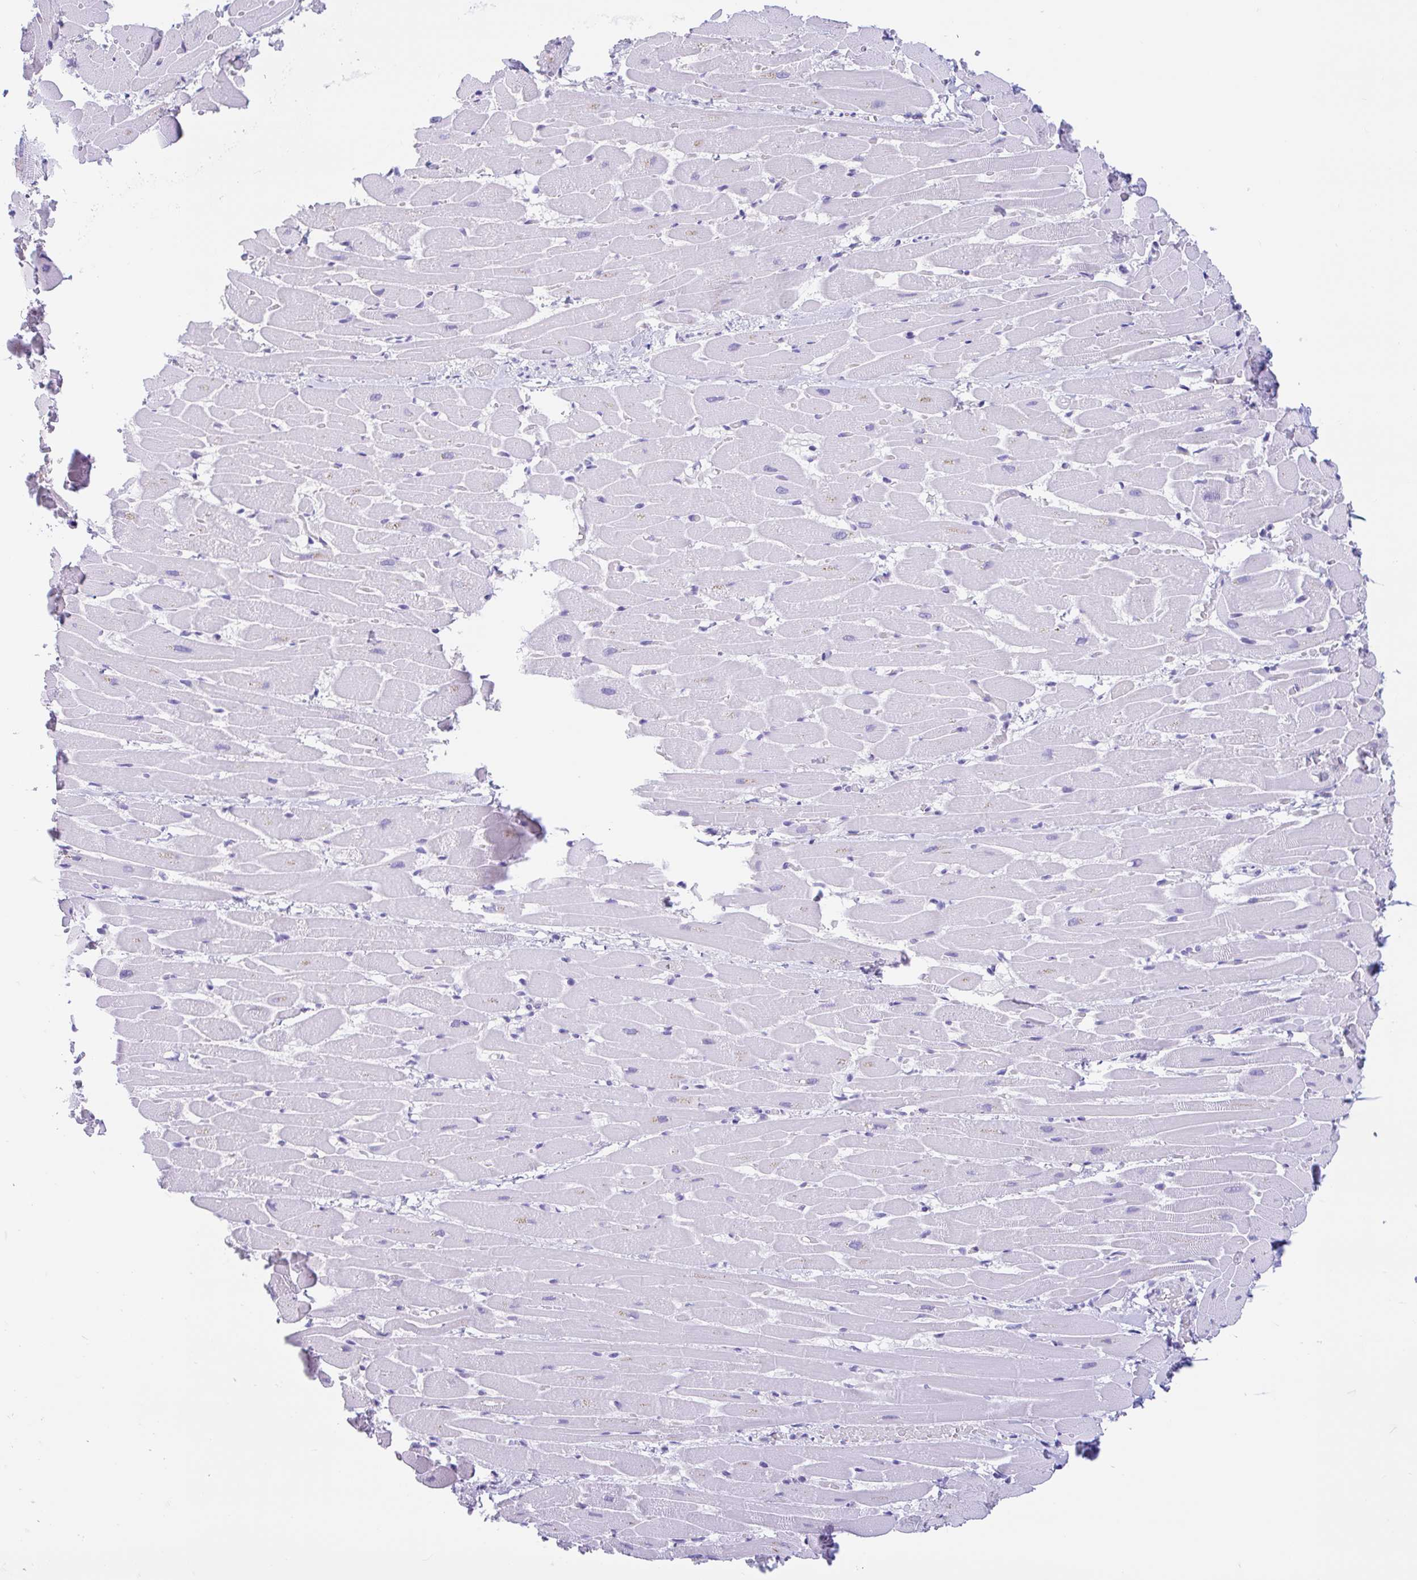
{"staining": {"intensity": "negative", "quantity": "none", "location": "none"}, "tissue": "heart muscle", "cell_type": "Cardiomyocytes", "image_type": "normal", "snomed": [{"axis": "morphology", "description": "Normal tissue, NOS"}, {"axis": "topography", "description": "Heart"}], "caption": "This is an IHC micrograph of normal heart muscle. There is no expression in cardiomyocytes.", "gene": "ZNF319", "patient": {"sex": "male", "age": 37}}